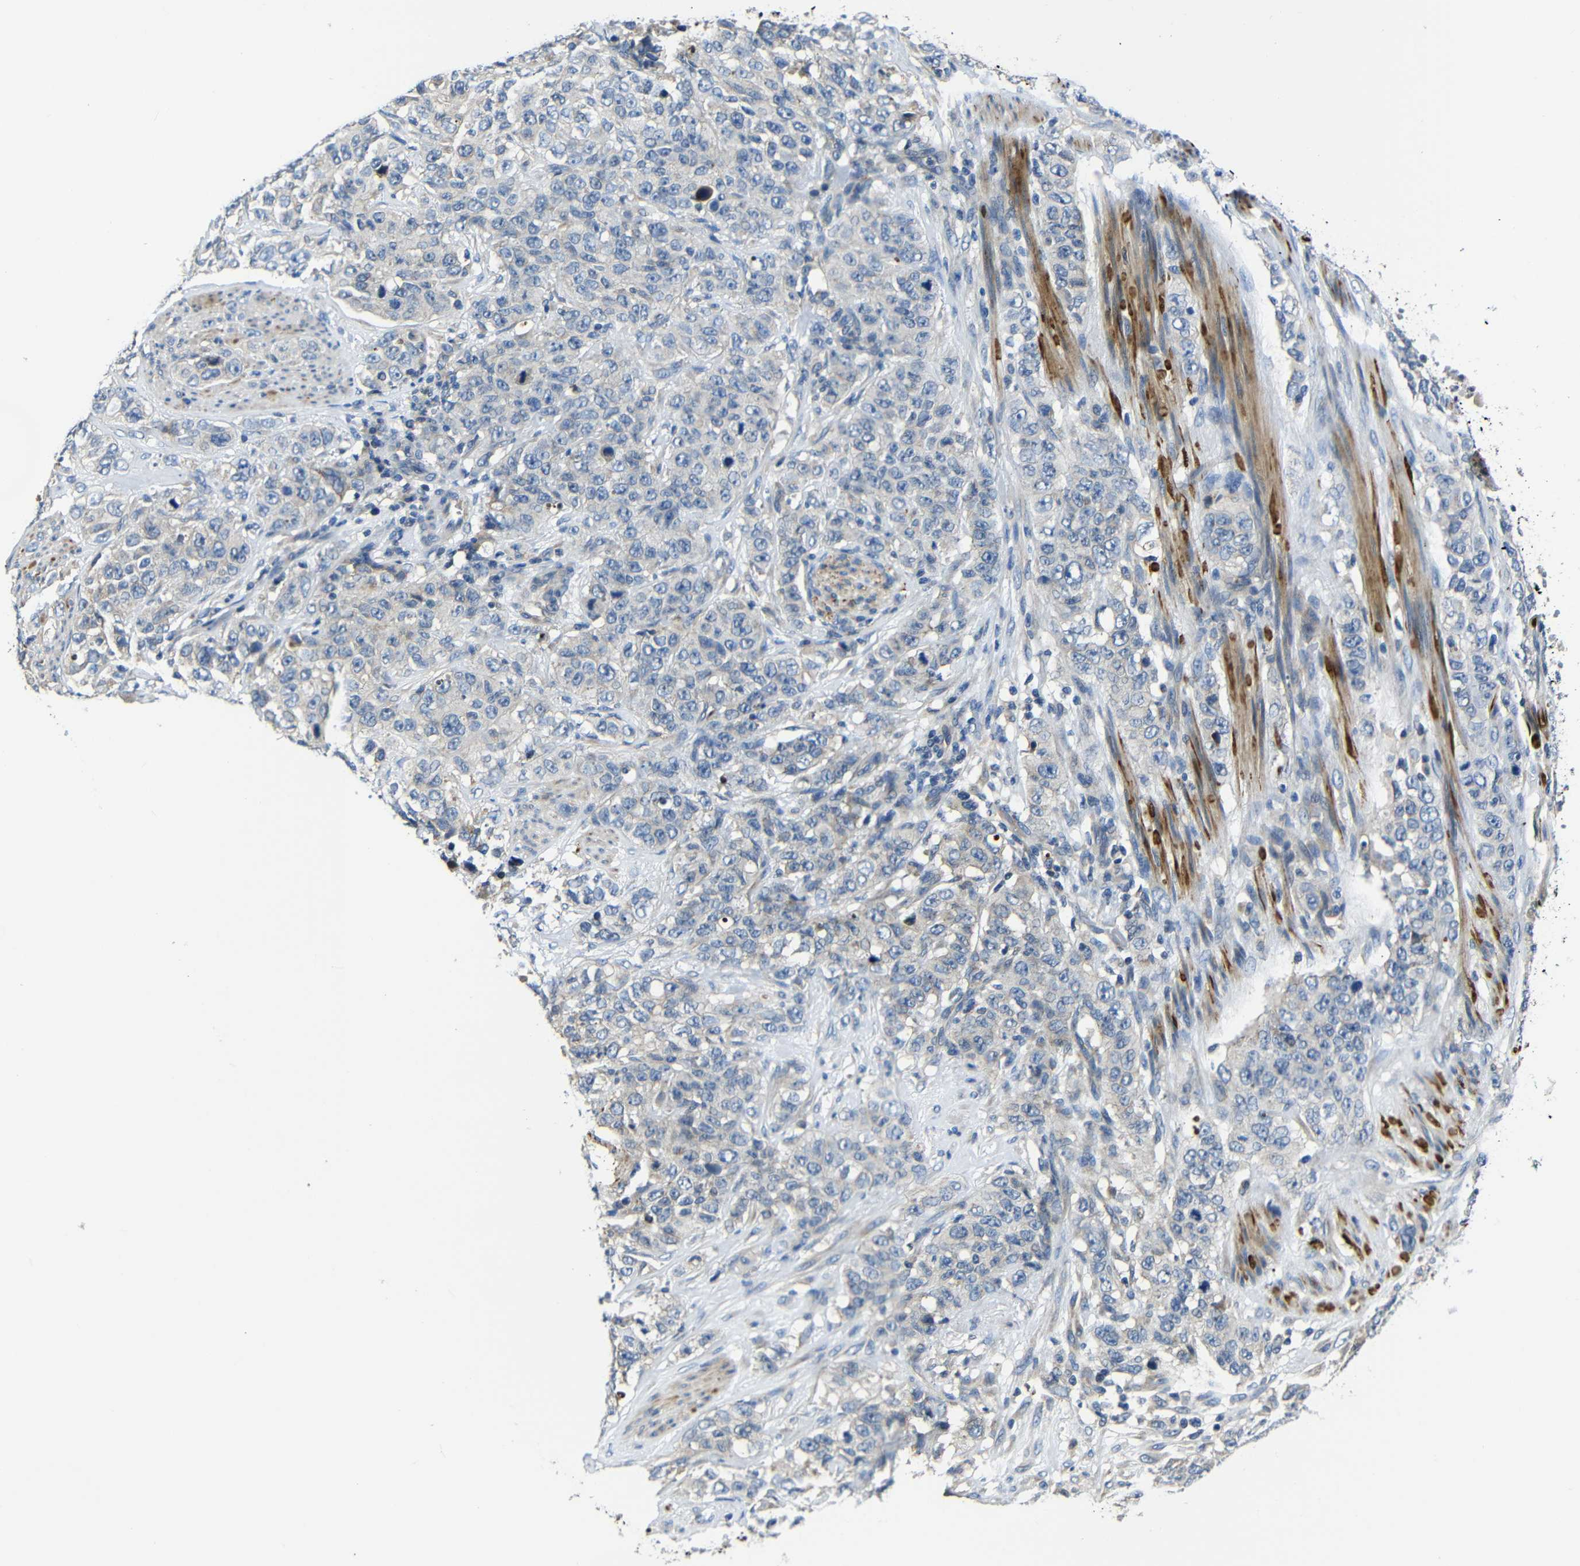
{"staining": {"intensity": "weak", "quantity": "<25%", "location": "cytoplasmic/membranous"}, "tissue": "stomach cancer", "cell_type": "Tumor cells", "image_type": "cancer", "snomed": [{"axis": "morphology", "description": "Adenocarcinoma, NOS"}, {"axis": "topography", "description": "Stomach"}], "caption": "This image is of stomach cancer (adenocarcinoma) stained with IHC to label a protein in brown with the nuclei are counter-stained blue. There is no positivity in tumor cells.", "gene": "AFDN", "patient": {"sex": "male", "age": 48}}